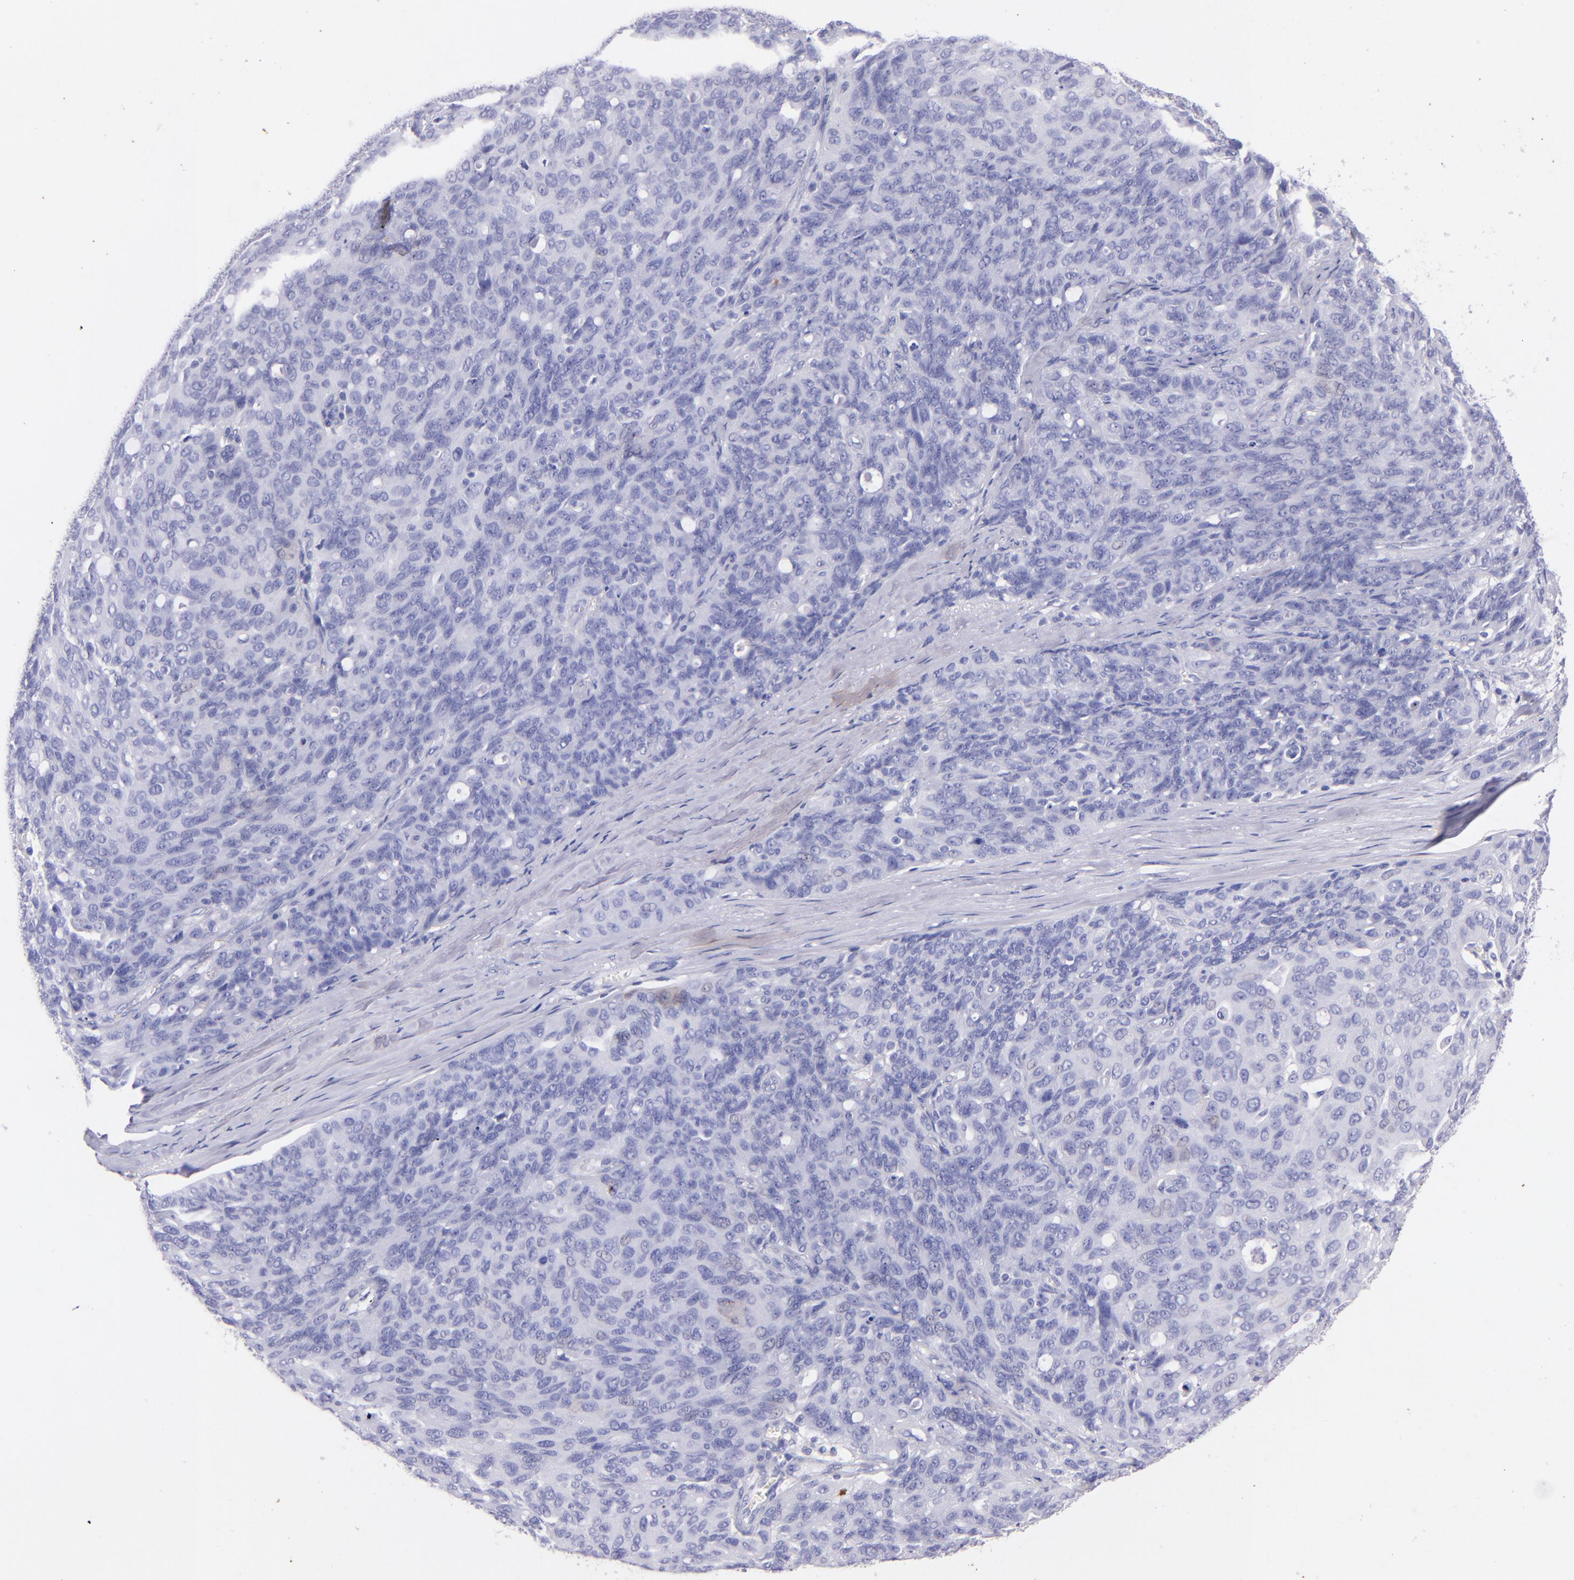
{"staining": {"intensity": "negative", "quantity": "none", "location": "none"}, "tissue": "ovarian cancer", "cell_type": "Tumor cells", "image_type": "cancer", "snomed": [{"axis": "morphology", "description": "Carcinoma, endometroid"}, {"axis": "topography", "description": "Ovary"}], "caption": "A photomicrograph of human endometroid carcinoma (ovarian) is negative for staining in tumor cells. (DAB immunohistochemistry (IHC), high magnification).", "gene": "UCHL1", "patient": {"sex": "female", "age": 60}}